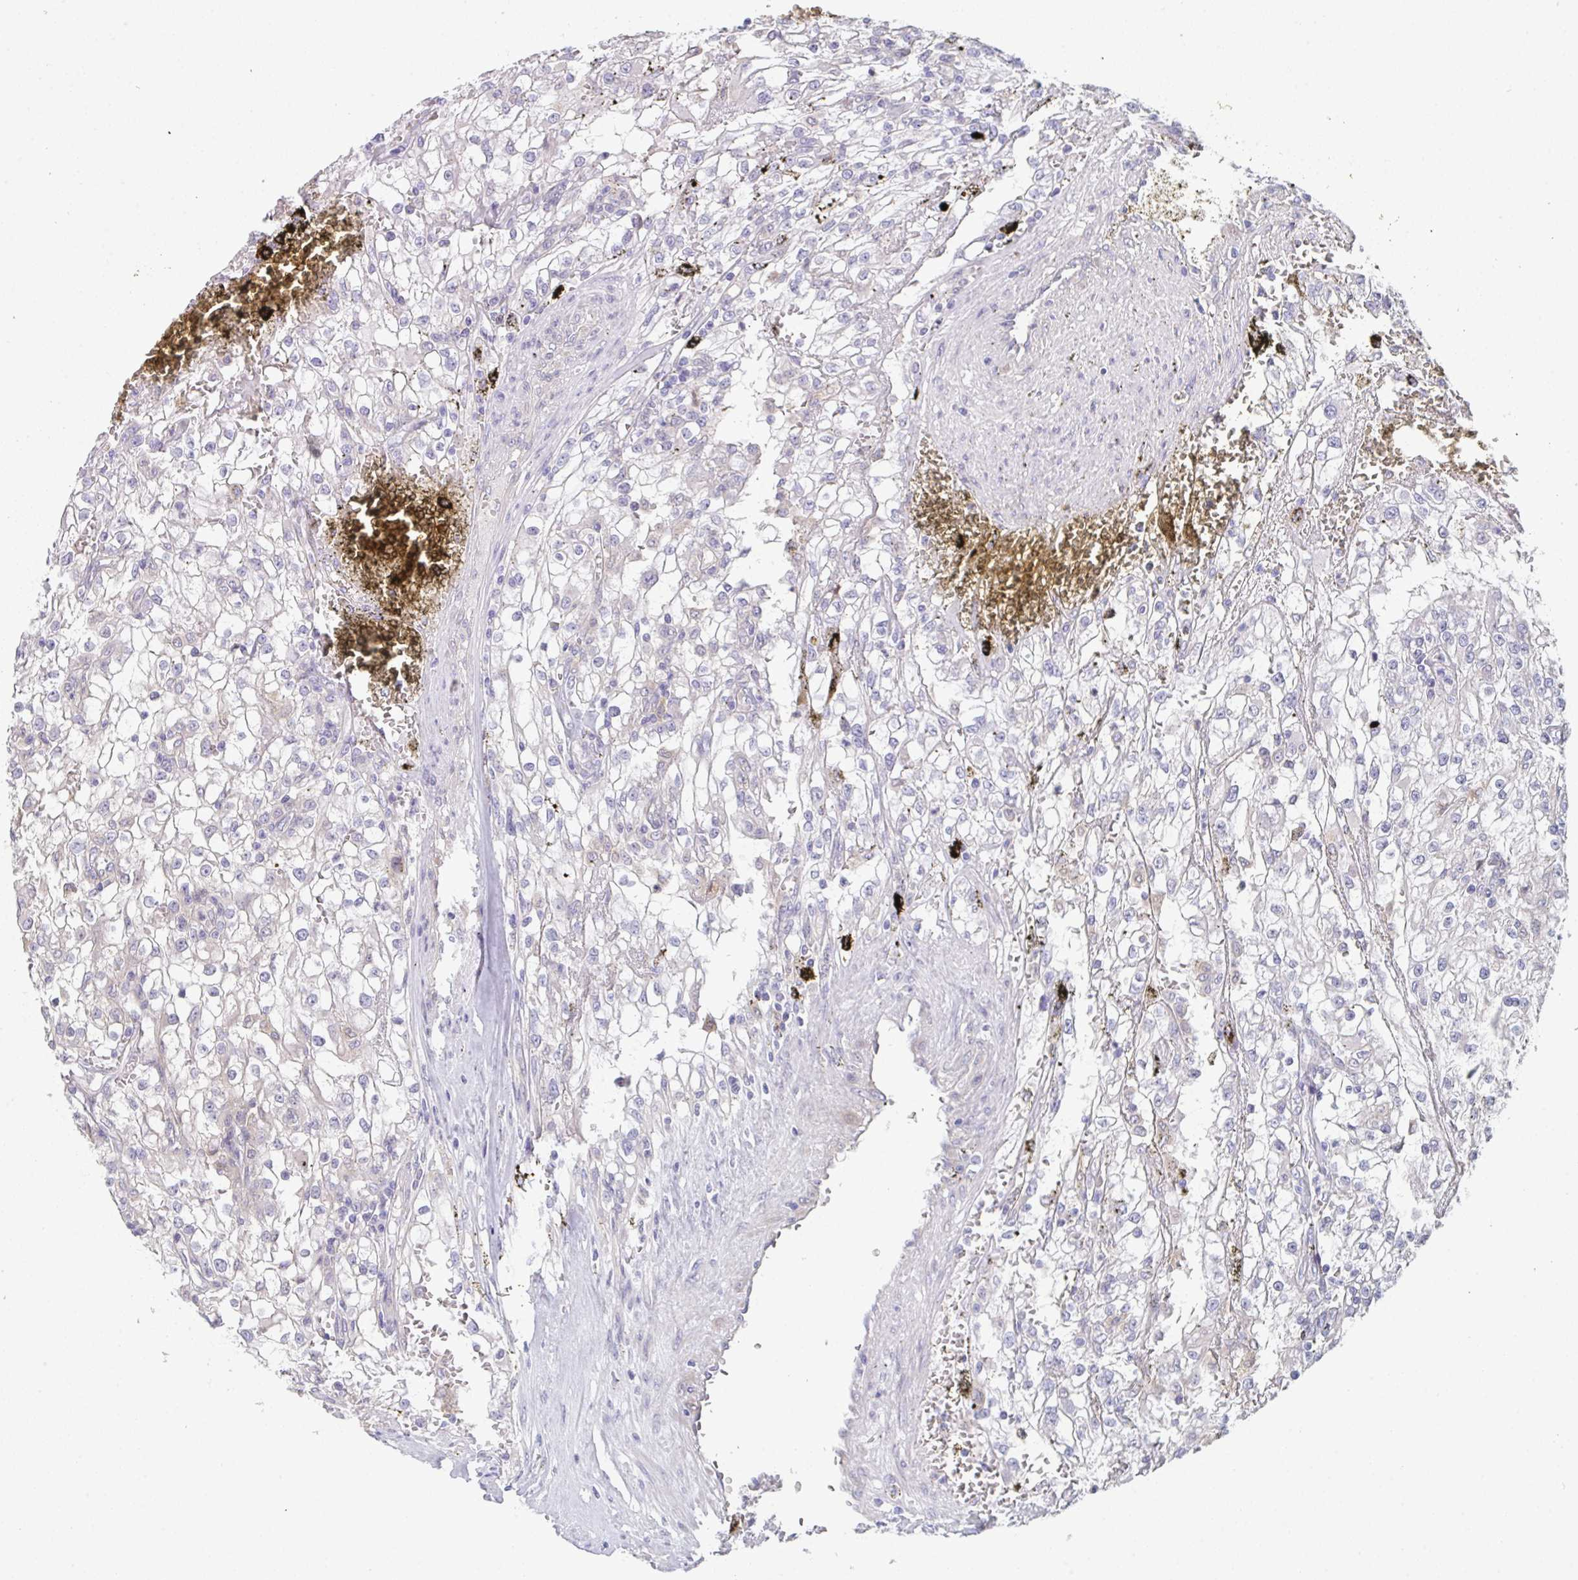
{"staining": {"intensity": "negative", "quantity": "none", "location": "none"}, "tissue": "renal cancer", "cell_type": "Tumor cells", "image_type": "cancer", "snomed": [{"axis": "morphology", "description": "Adenocarcinoma, NOS"}, {"axis": "topography", "description": "Kidney"}], "caption": "The histopathology image reveals no staining of tumor cells in renal cancer.", "gene": "PTPRD", "patient": {"sex": "female", "age": 74}}